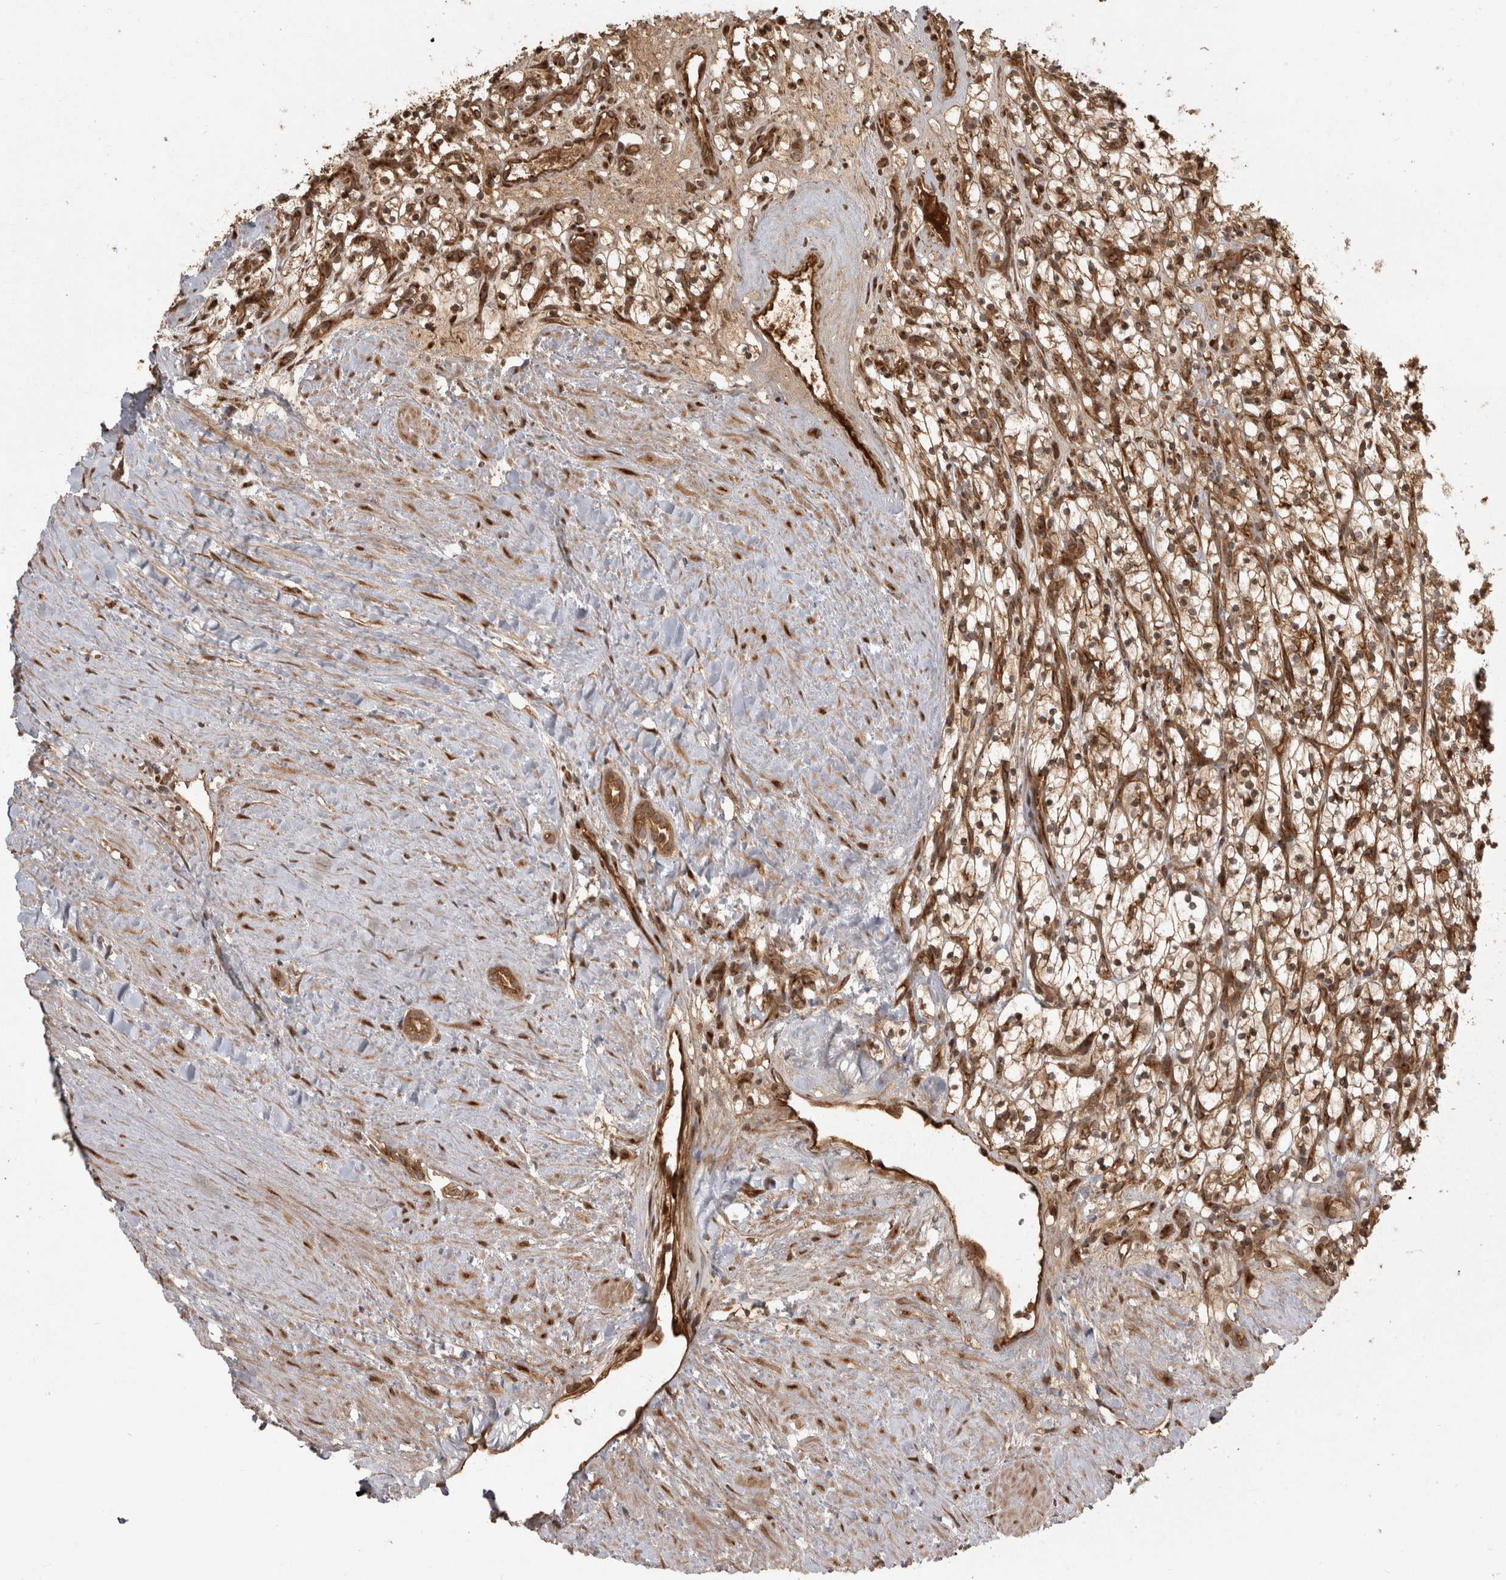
{"staining": {"intensity": "weak", "quantity": "25%-75%", "location": "cytoplasmic/membranous"}, "tissue": "renal cancer", "cell_type": "Tumor cells", "image_type": "cancer", "snomed": [{"axis": "morphology", "description": "Adenocarcinoma, NOS"}, {"axis": "topography", "description": "Kidney"}], "caption": "Renal cancer (adenocarcinoma) stained for a protein (brown) demonstrates weak cytoplasmic/membranous positive expression in approximately 25%-75% of tumor cells.", "gene": "CAMSAP2", "patient": {"sex": "female", "age": 57}}